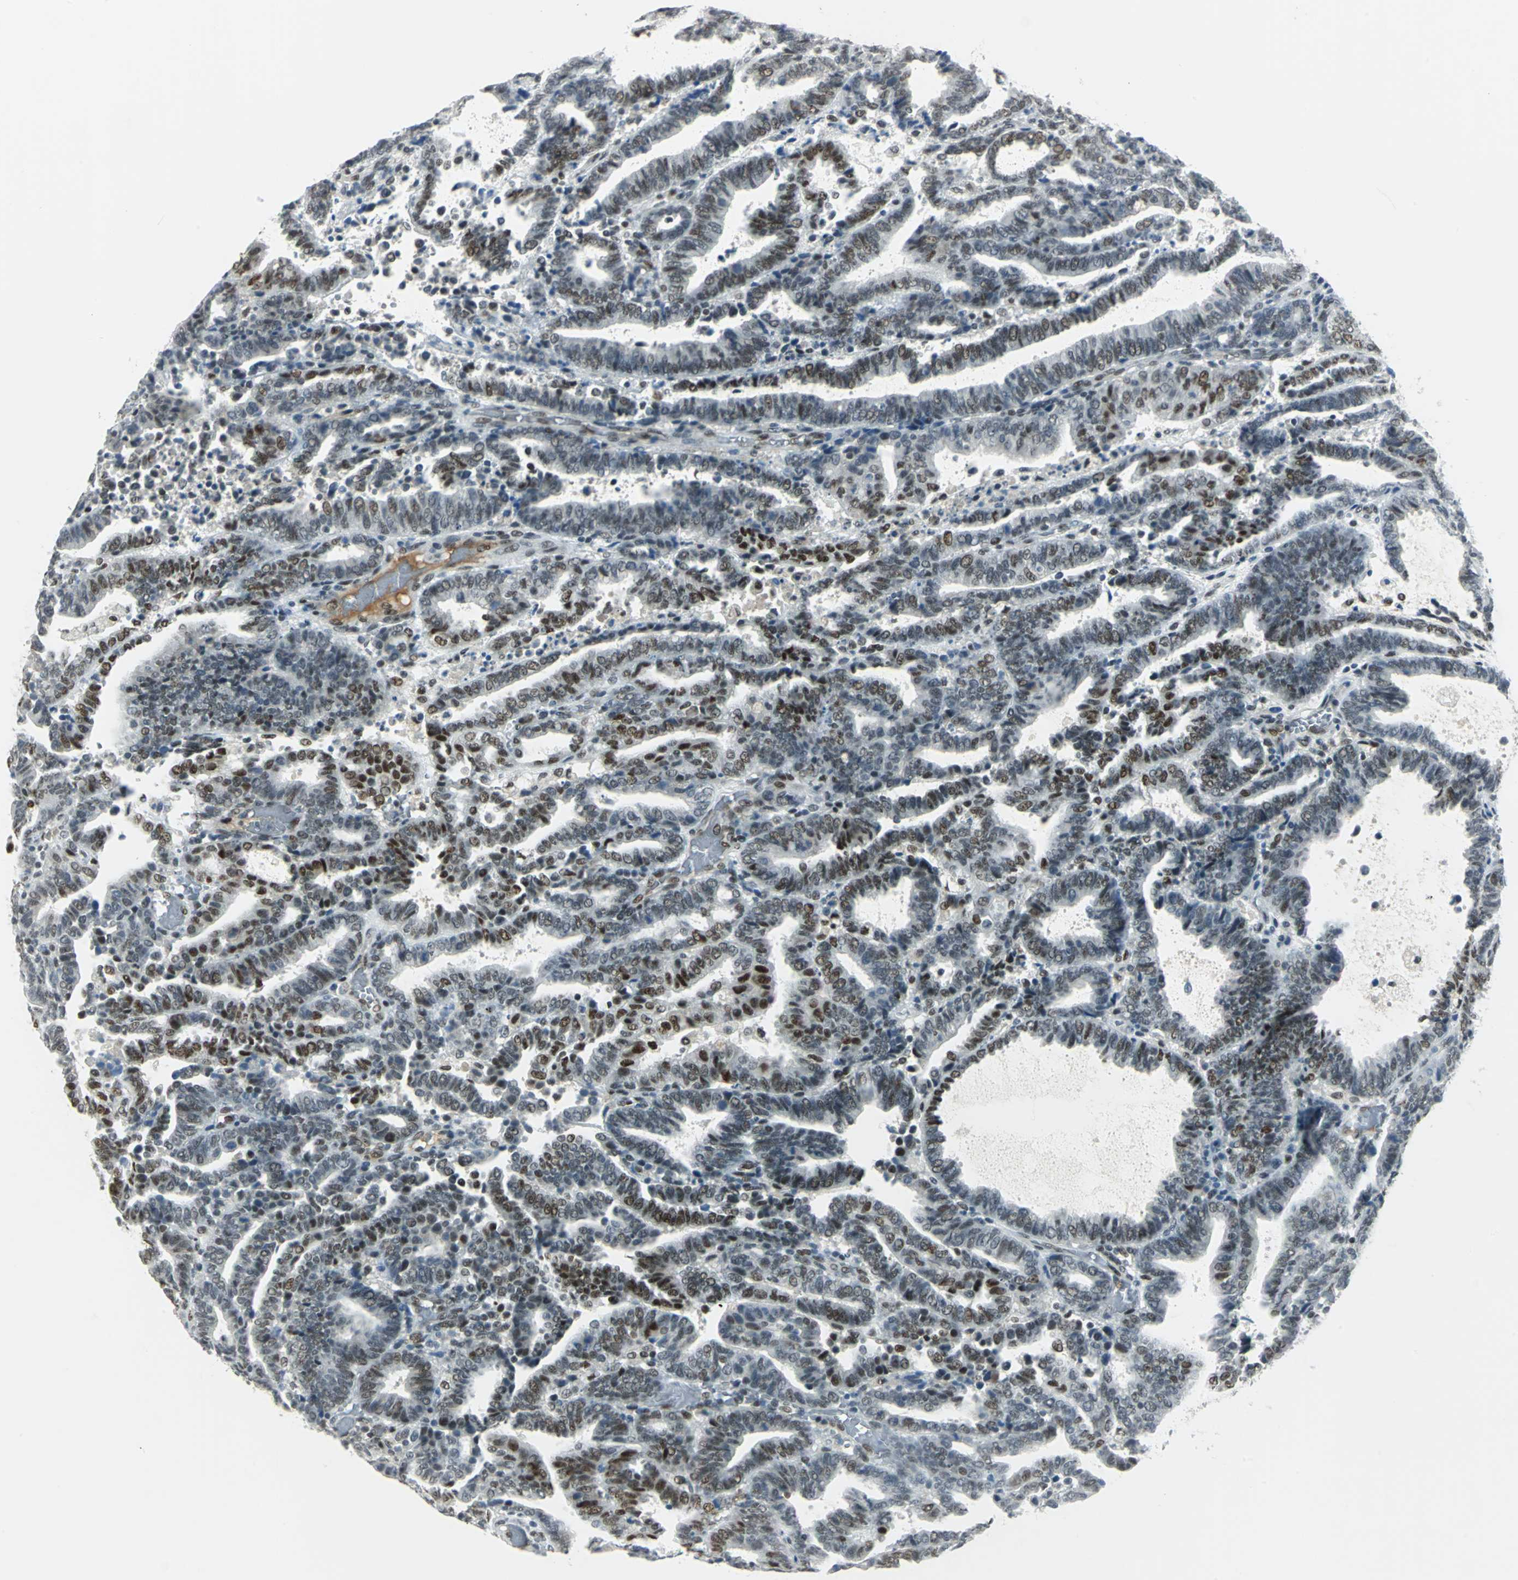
{"staining": {"intensity": "strong", "quantity": "25%-75%", "location": "nuclear"}, "tissue": "endometrial cancer", "cell_type": "Tumor cells", "image_type": "cancer", "snomed": [{"axis": "morphology", "description": "Adenocarcinoma, NOS"}, {"axis": "topography", "description": "Uterus"}], "caption": "Brown immunohistochemical staining in adenocarcinoma (endometrial) exhibits strong nuclear positivity in about 25%-75% of tumor cells. (Stains: DAB in brown, nuclei in blue, Microscopy: brightfield microscopy at high magnification).", "gene": "MTMR10", "patient": {"sex": "female", "age": 83}}